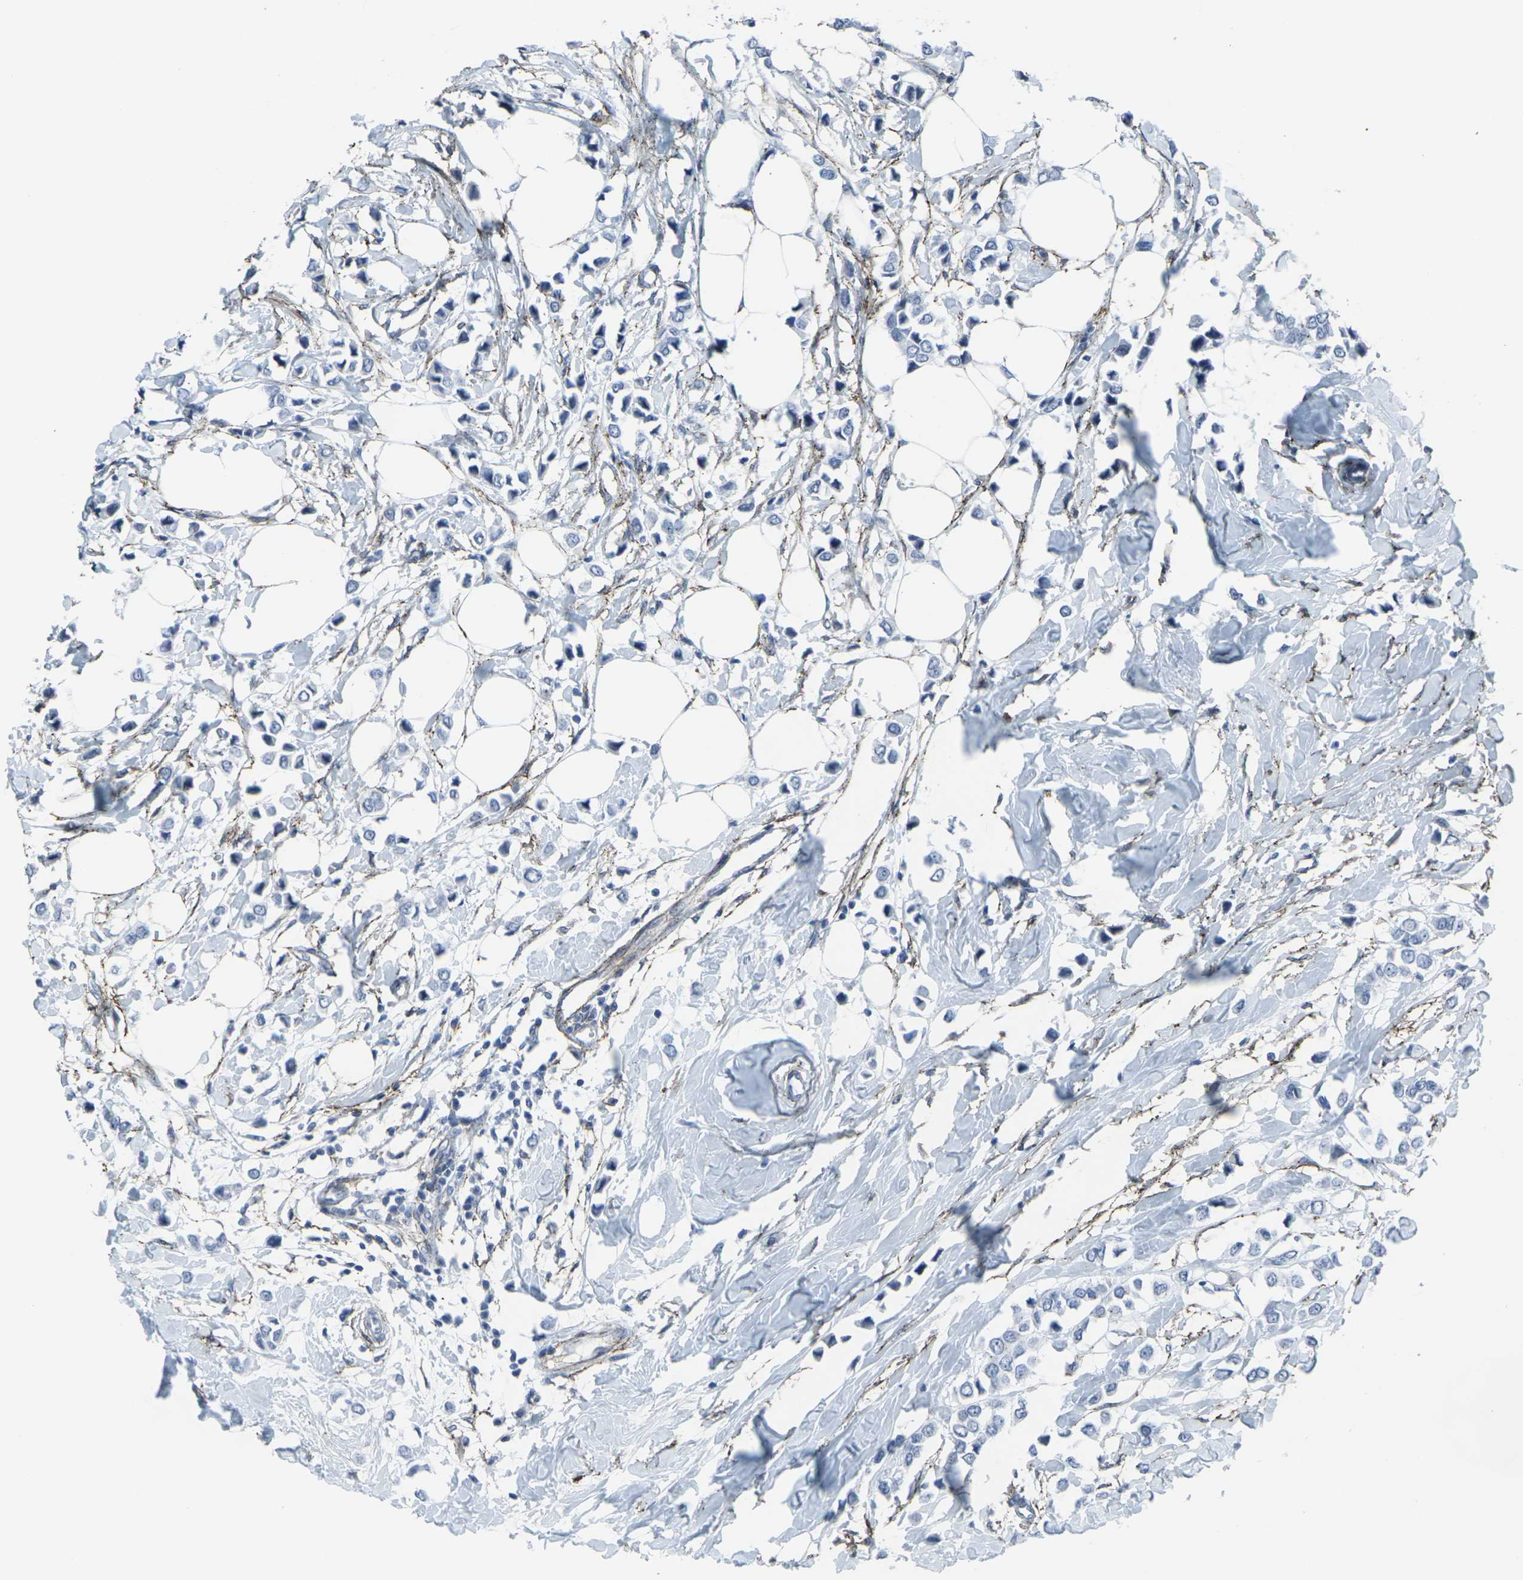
{"staining": {"intensity": "negative", "quantity": "none", "location": "none"}, "tissue": "breast cancer", "cell_type": "Tumor cells", "image_type": "cancer", "snomed": [{"axis": "morphology", "description": "Lobular carcinoma"}, {"axis": "topography", "description": "Breast"}], "caption": "There is no significant positivity in tumor cells of breast lobular carcinoma. (DAB (3,3'-diaminobenzidine) immunohistochemistry with hematoxylin counter stain).", "gene": "CDH11", "patient": {"sex": "female", "age": 51}}